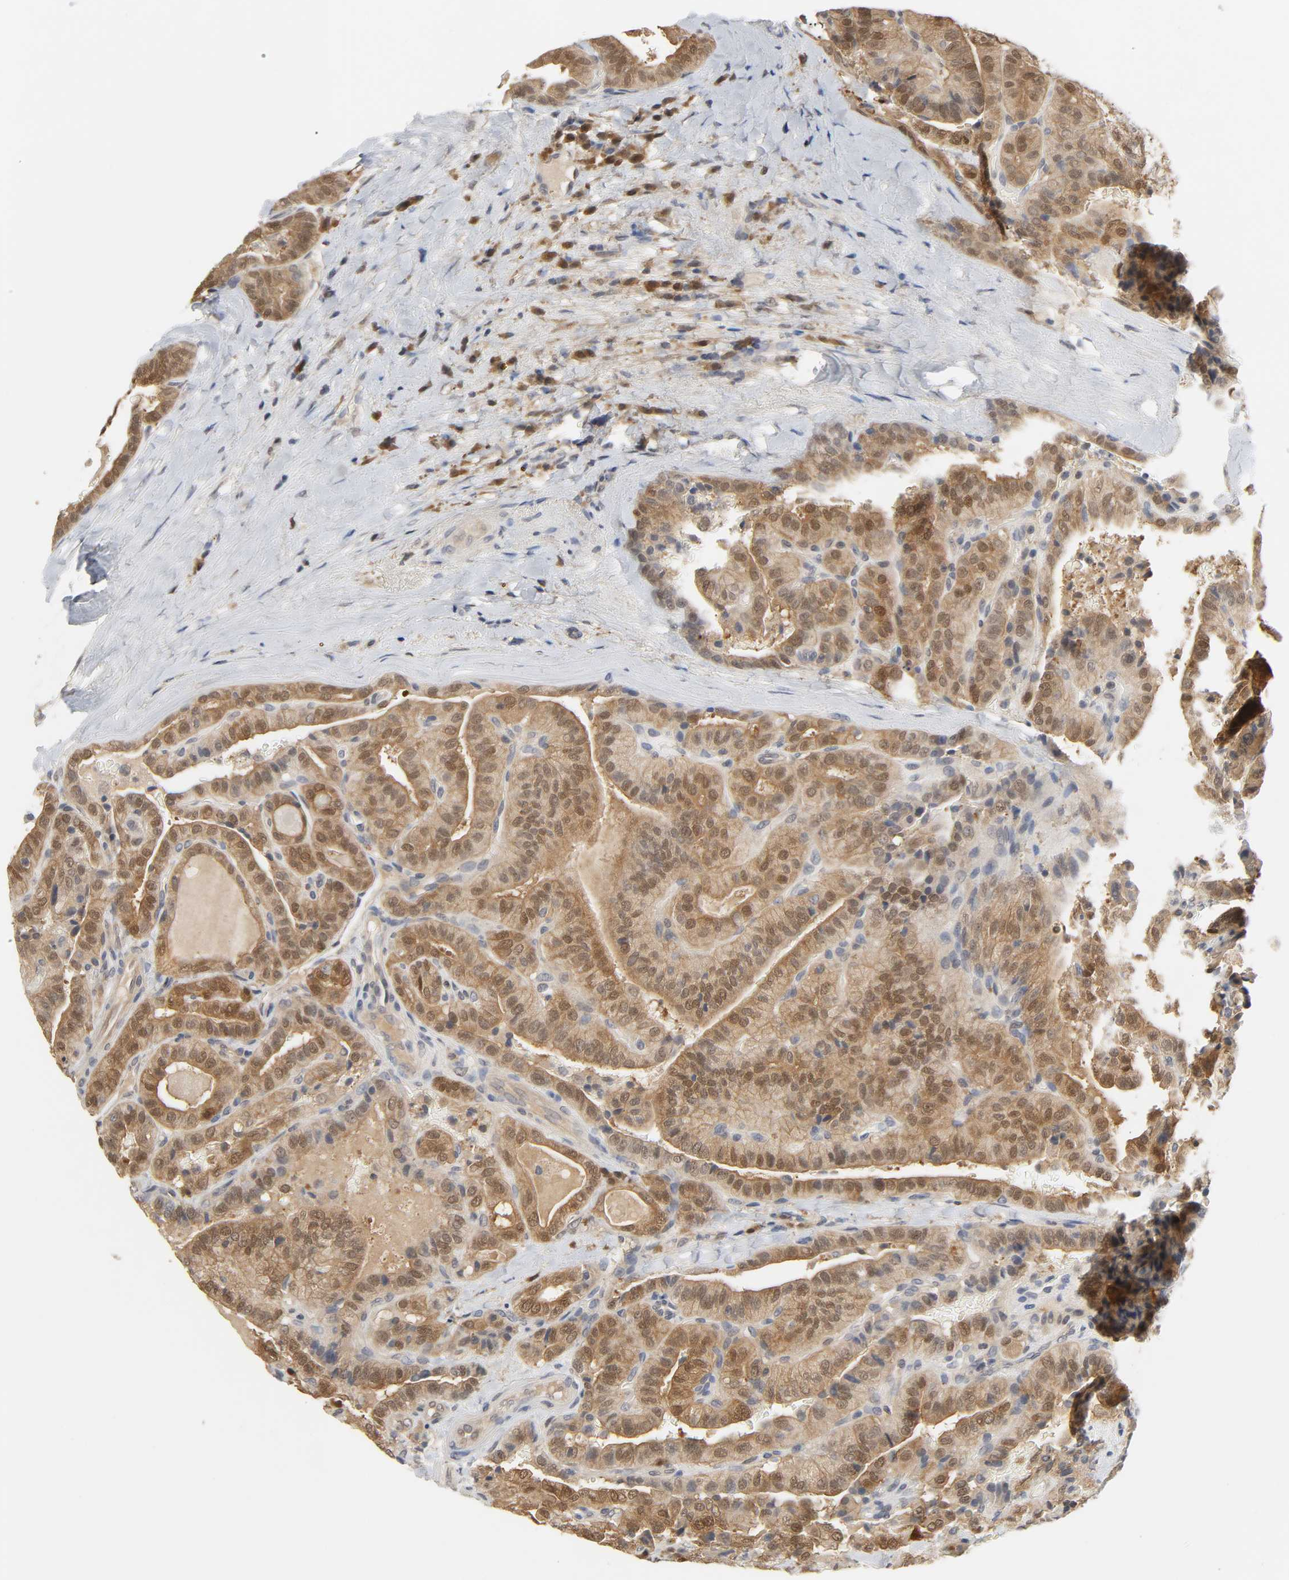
{"staining": {"intensity": "moderate", "quantity": ">75%", "location": "cytoplasmic/membranous,nuclear"}, "tissue": "thyroid cancer", "cell_type": "Tumor cells", "image_type": "cancer", "snomed": [{"axis": "morphology", "description": "Papillary adenocarcinoma, NOS"}, {"axis": "topography", "description": "Thyroid gland"}], "caption": "Immunohistochemical staining of human thyroid papillary adenocarcinoma reveals medium levels of moderate cytoplasmic/membranous and nuclear protein staining in about >75% of tumor cells.", "gene": "MIF", "patient": {"sex": "male", "age": 77}}